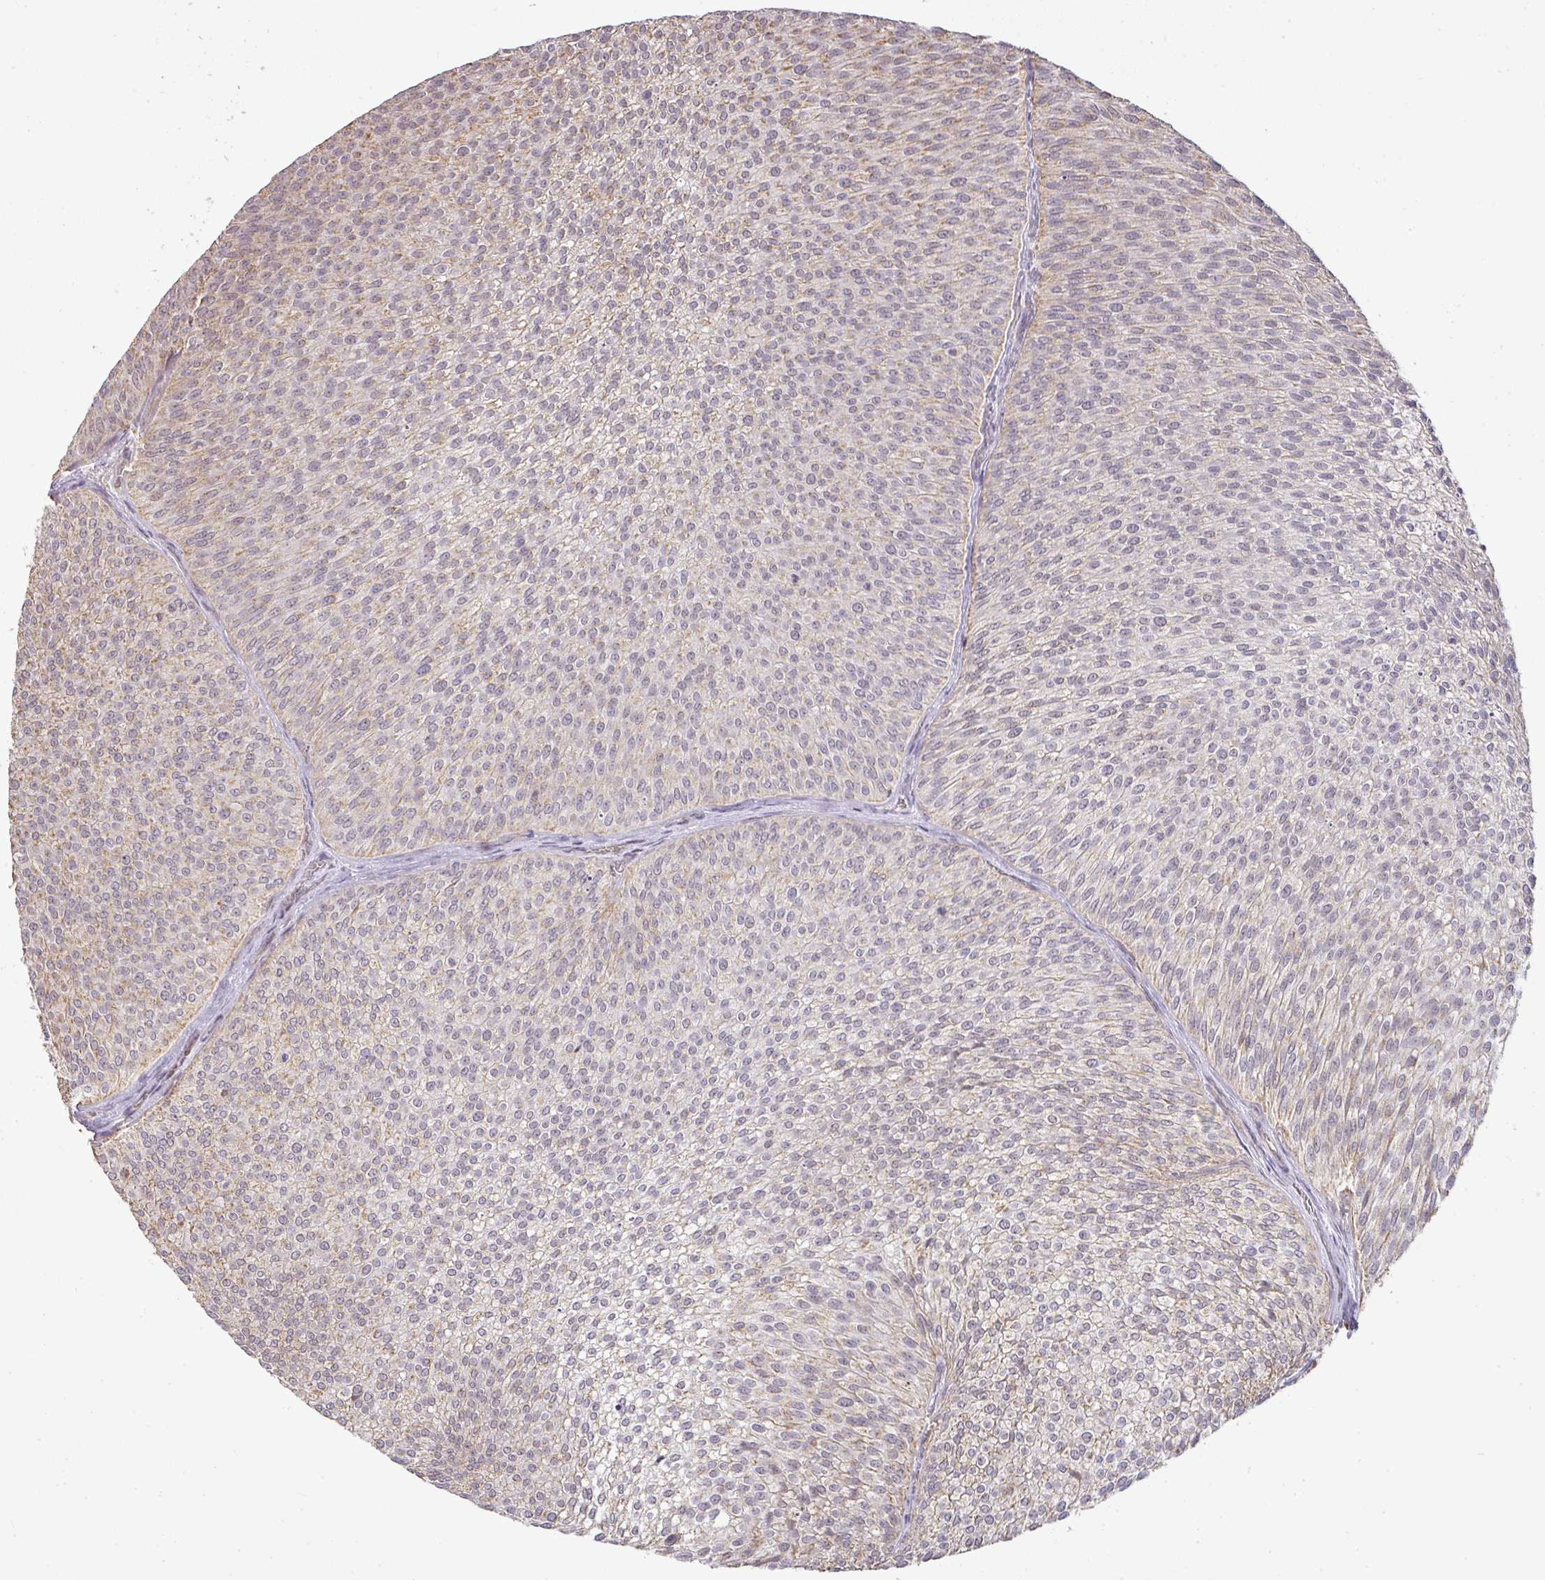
{"staining": {"intensity": "moderate", "quantity": "25%-75%", "location": "cytoplasmic/membranous"}, "tissue": "urothelial cancer", "cell_type": "Tumor cells", "image_type": "cancer", "snomed": [{"axis": "morphology", "description": "Urothelial carcinoma, Low grade"}, {"axis": "topography", "description": "Urinary bladder"}], "caption": "An immunohistochemistry (IHC) histopathology image of tumor tissue is shown. Protein staining in brown shows moderate cytoplasmic/membranous positivity in urothelial carcinoma (low-grade) within tumor cells.", "gene": "MYOM2", "patient": {"sex": "male", "age": 91}}